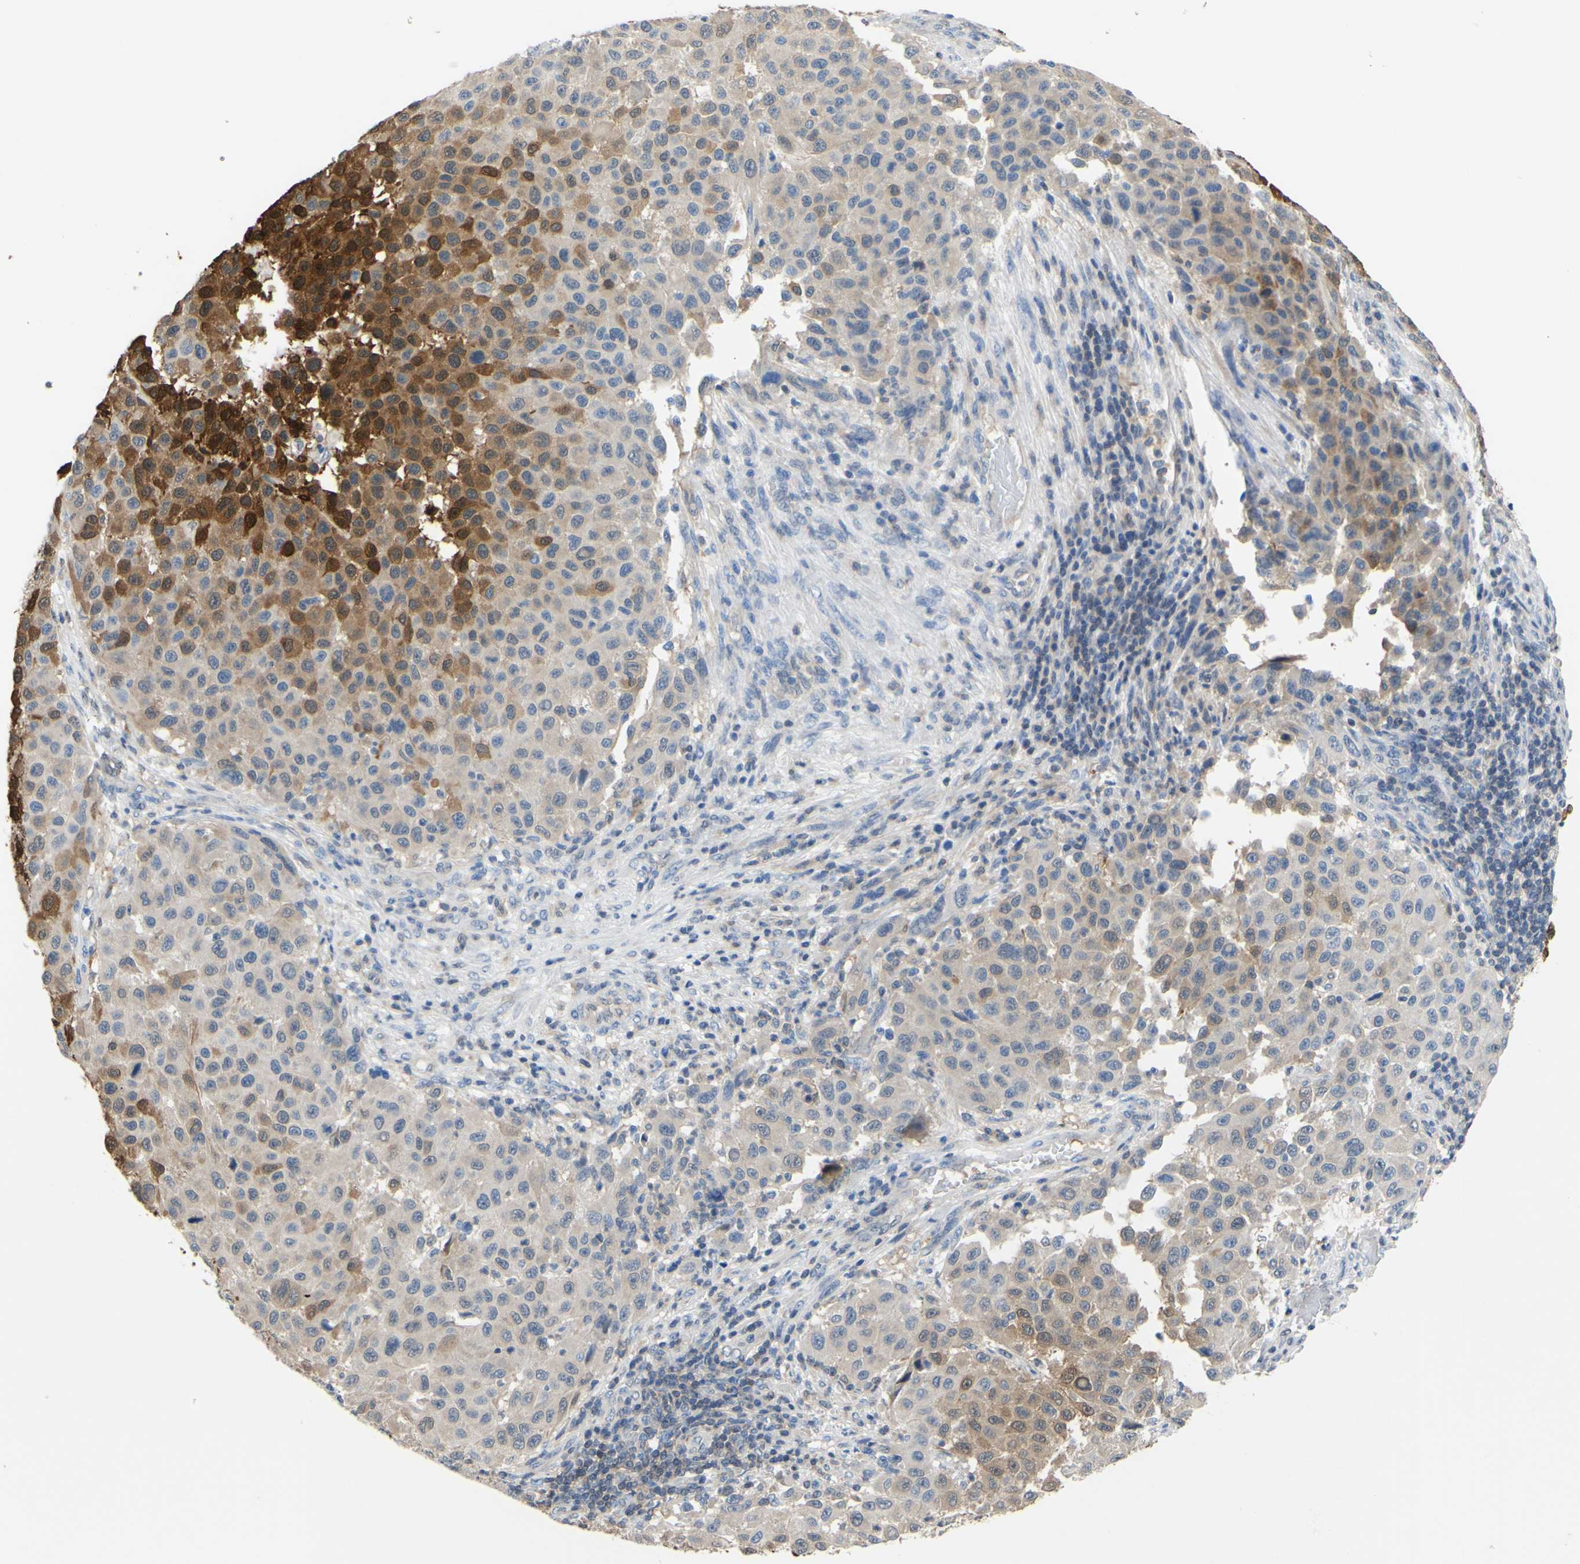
{"staining": {"intensity": "strong", "quantity": "25%-75%", "location": "cytoplasmic/membranous"}, "tissue": "melanoma", "cell_type": "Tumor cells", "image_type": "cancer", "snomed": [{"axis": "morphology", "description": "Malignant melanoma, Metastatic site"}, {"axis": "topography", "description": "Lymph node"}], "caption": "This histopathology image shows malignant melanoma (metastatic site) stained with immunohistochemistry to label a protein in brown. The cytoplasmic/membranous of tumor cells show strong positivity for the protein. Nuclei are counter-stained blue.", "gene": "UPK3B", "patient": {"sex": "male", "age": 61}}